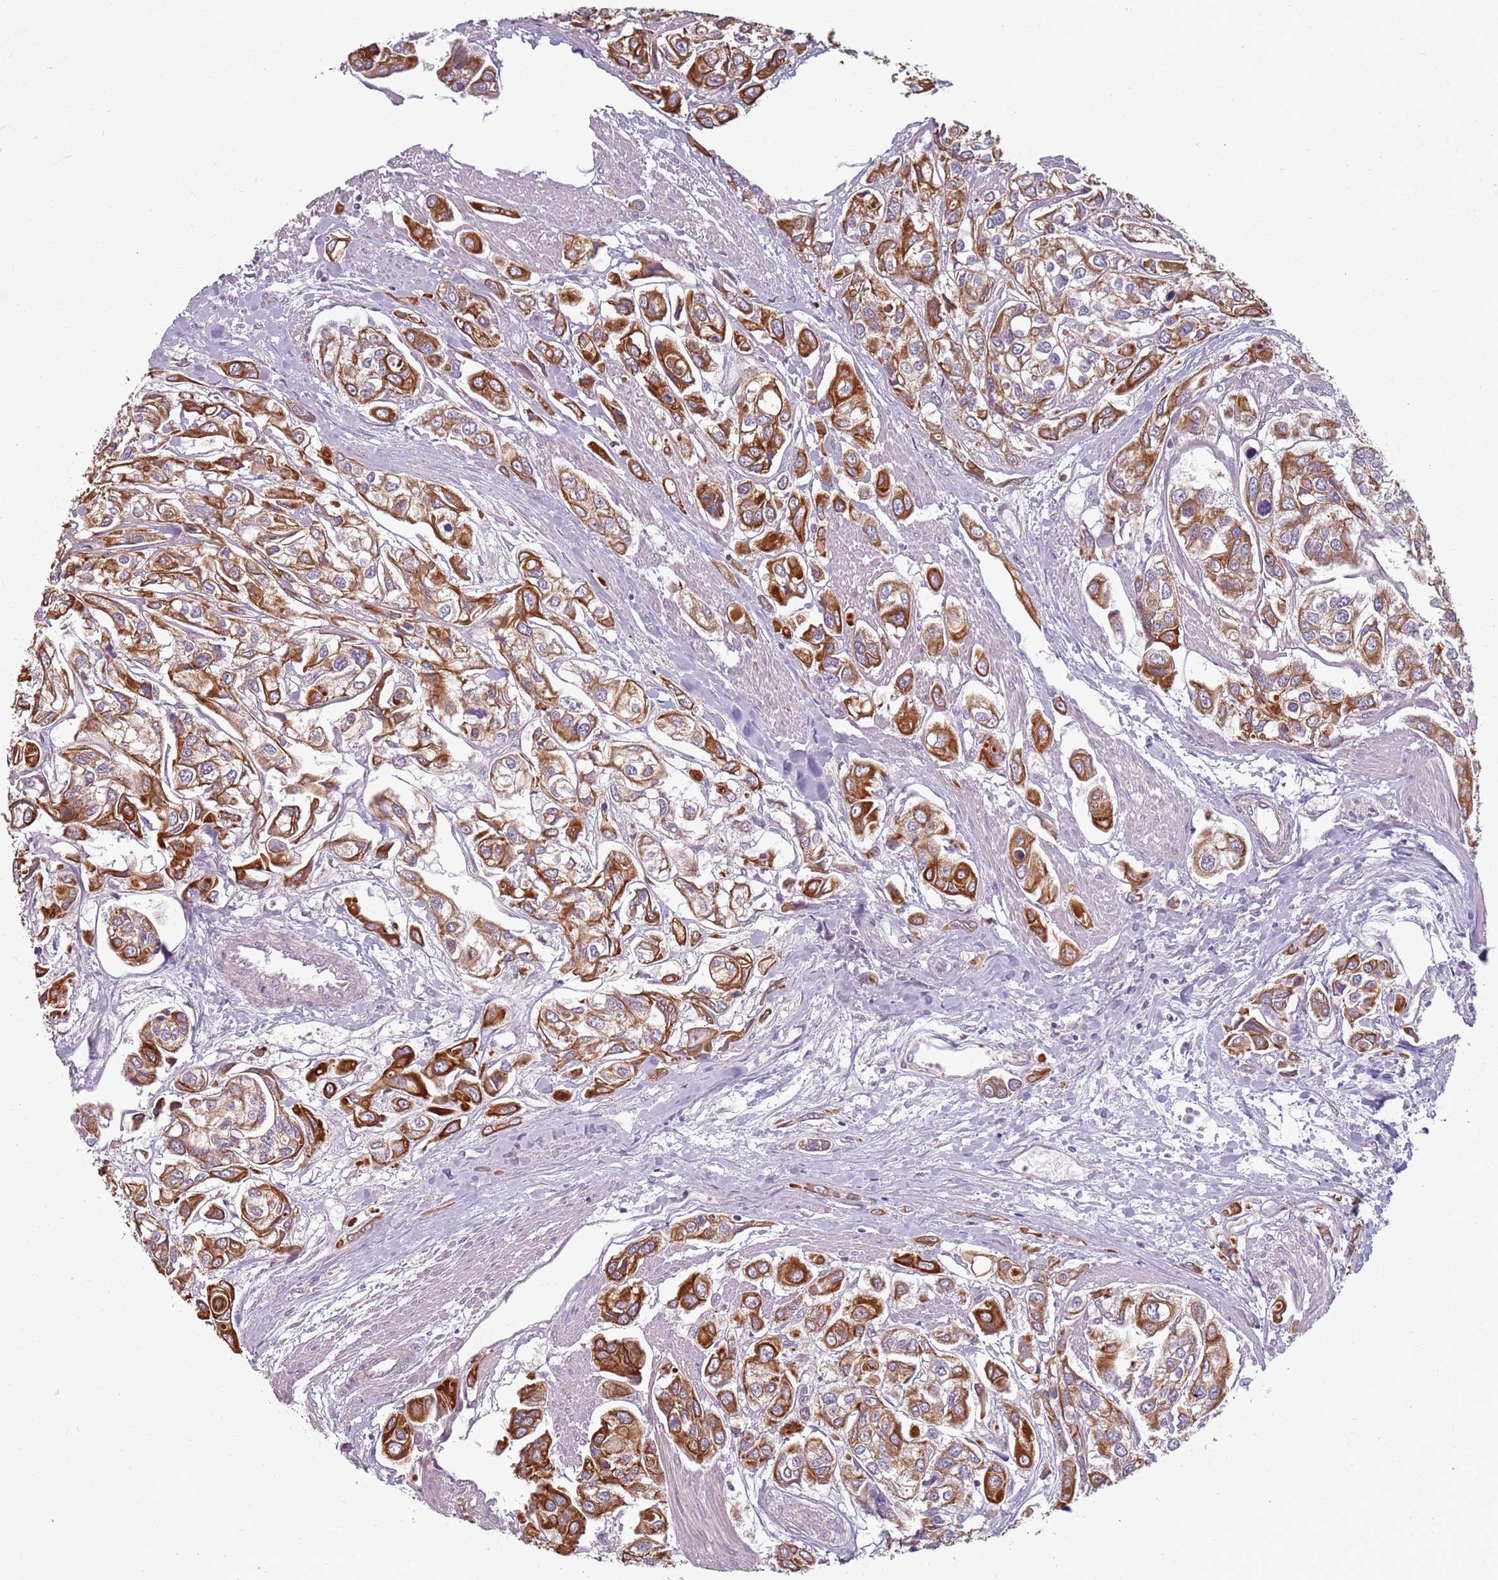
{"staining": {"intensity": "strong", "quantity": "25%-75%", "location": "cytoplasmic/membranous"}, "tissue": "urothelial cancer", "cell_type": "Tumor cells", "image_type": "cancer", "snomed": [{"axis": "morphology", "description": "Urothelial carcinoma, High grade"}, {"axis": "topography", "description": "Urinary bladder"}], "caption": "IHC micrograph of human urothelial cancer stained for a protein (brown), which shows high levels of strong cytoplasmic/membranous positivity in approximately 25%-75% of tumor cells.", "gene": "TLCD2", "patient": {"sex": "male", "age": 67}}